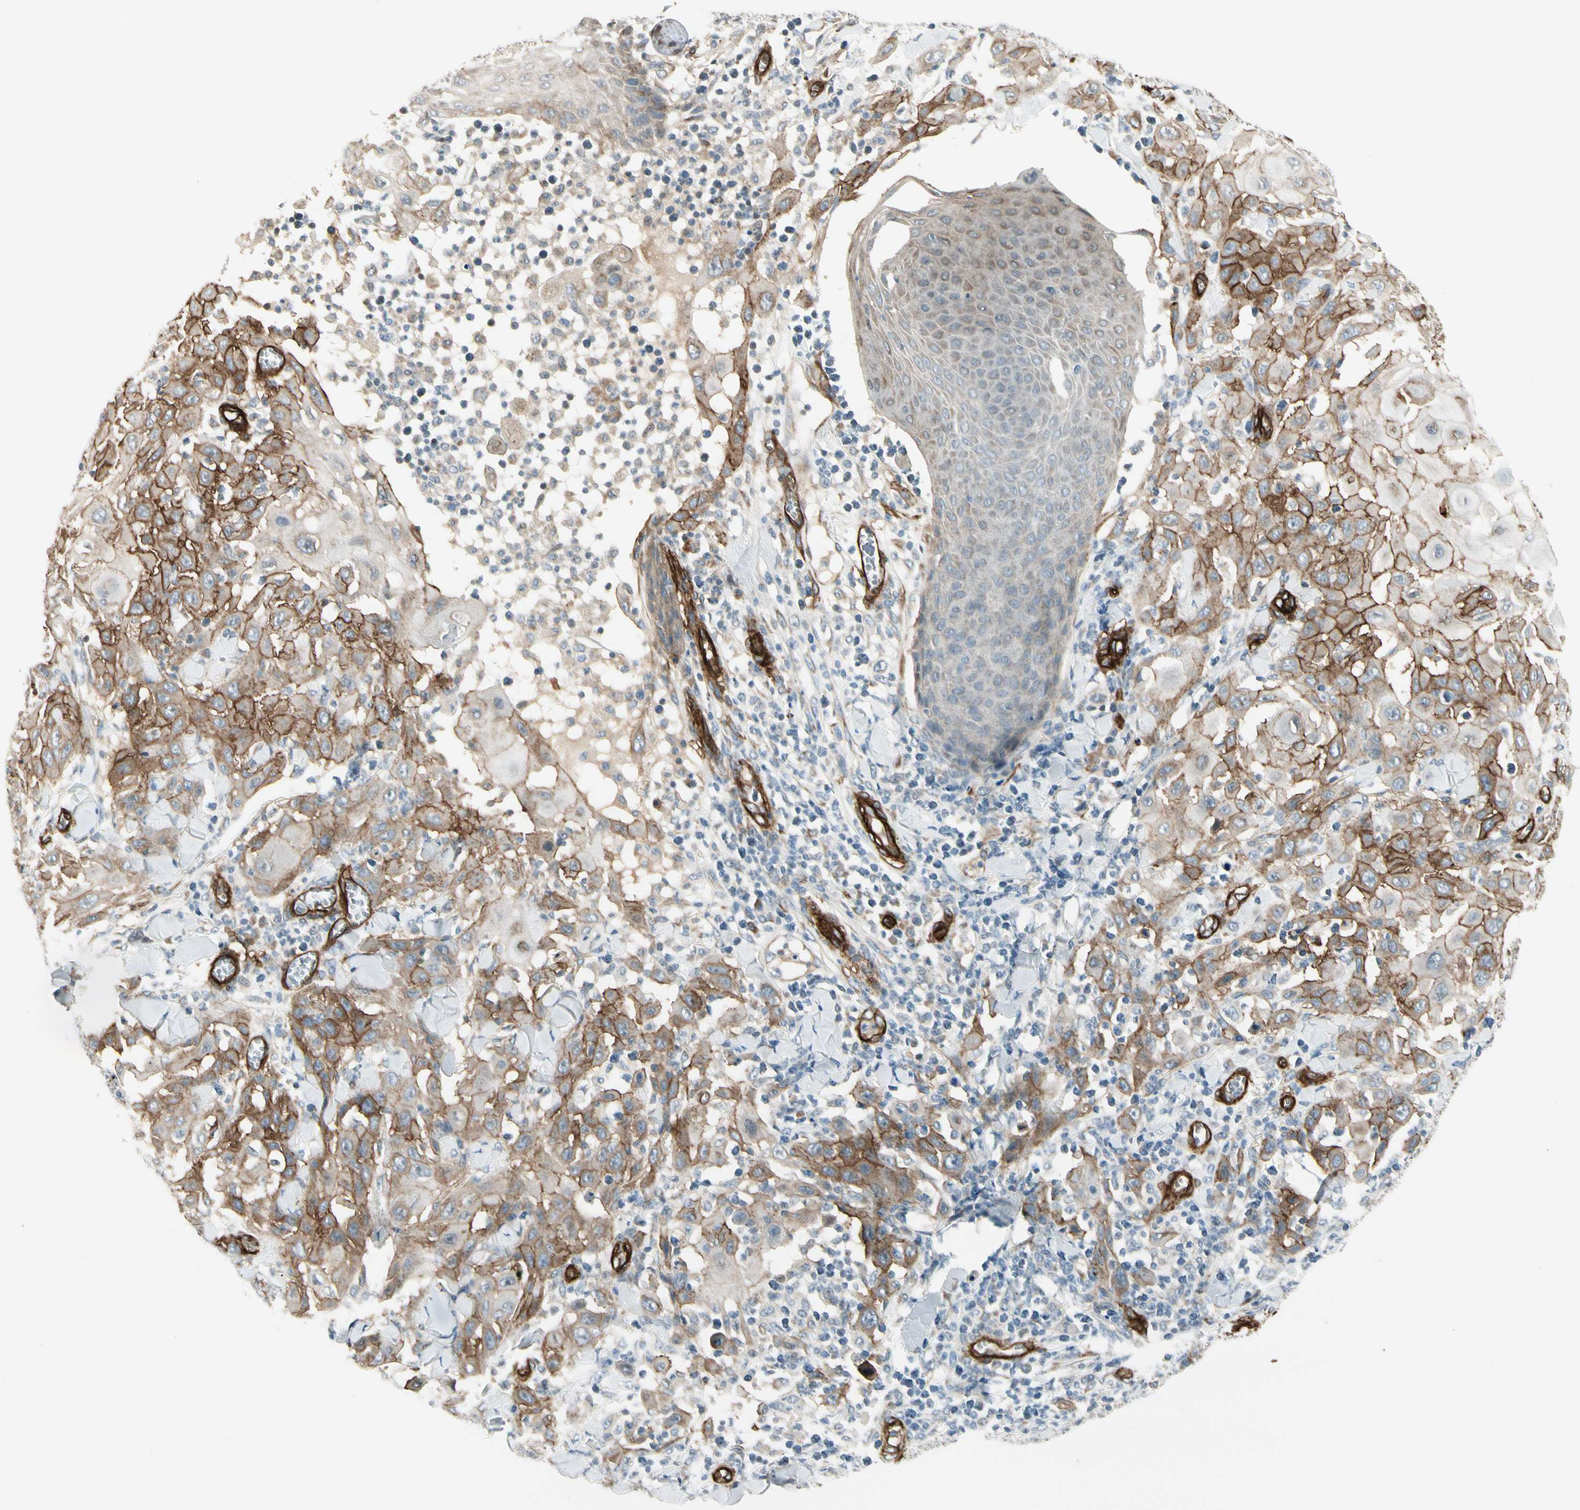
{"staining": {"intensity": "moderate", "quantity": ">75%", "location": "cytoplasmic/membranous"}, "tissue": "skin cancer", "cell_type": "Tumor cells", "image_type": "cancer", "snomed": [{"axis": "morphology", "description": "Squamous cell carcinoma, NOS"}, {"axis": "topography", "description": "Skin"}], "caption": "The immunohistochemical stain labels moderate cytoplasmic/membranous staining in tumor cells of skin cancer (squamous cell carcinoma) tissue. (IHC, brightfield microscopy, high magnification).", "gene": "MCAM", "patient": {"sex": "male", "age": 24}}